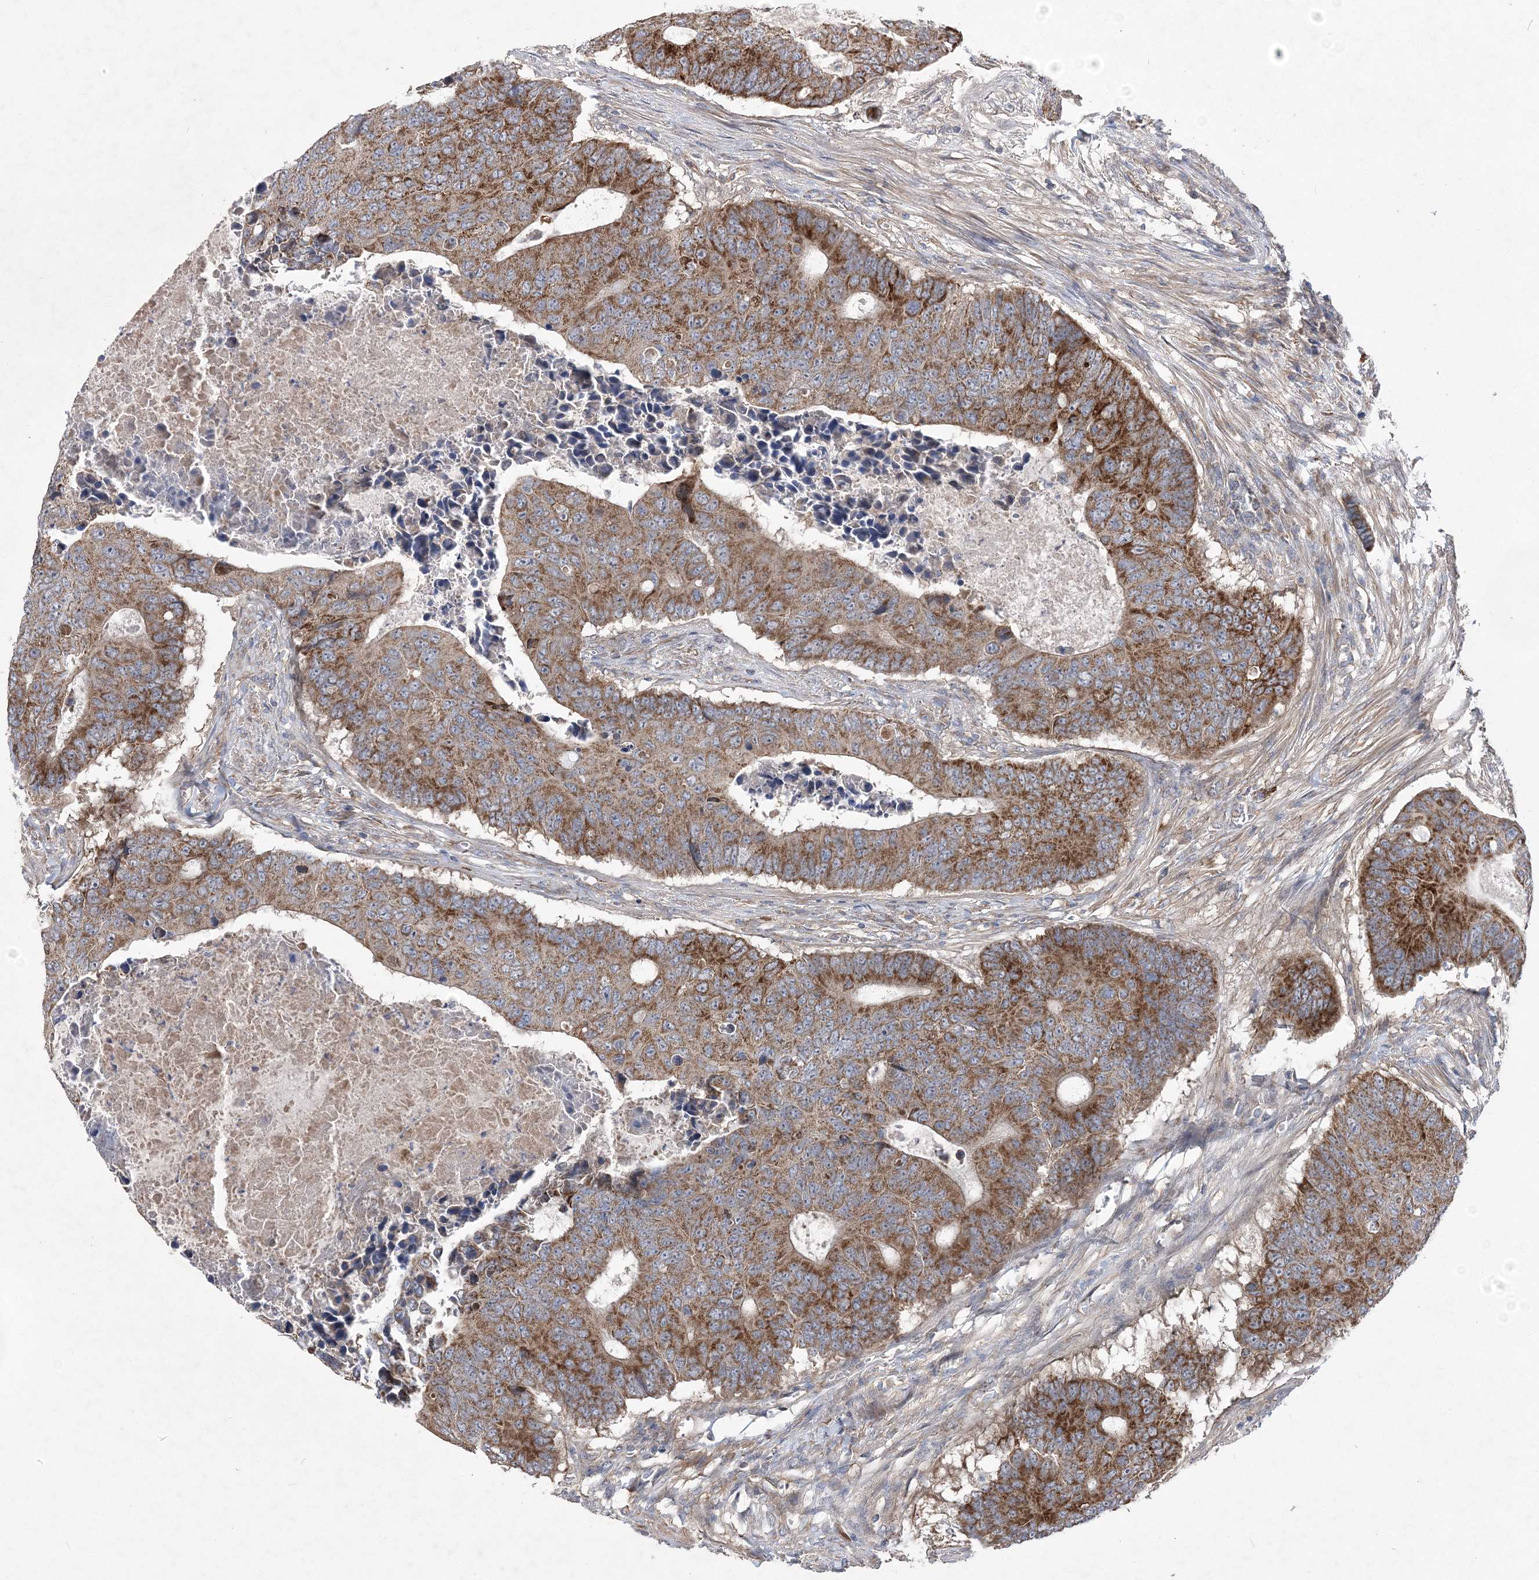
{"staining": {"intensity": "moderate", "quantity": ">75%", "location": "cytoplasmic/membranous"}, "tissue": "colorectal cancer", "cell_type": "Tumor cells", "image_type": "cancer", "snomed": [{"axis": "morphology", "description": "Adenocarcinoma, NOS"}, {"axis": "topography", "description": "Colon"}], "caption": "Immunohistochemical staining of human colorectal cancer (adenocarcinoma) displays medium levels of moderate cytoplasmic/membranous positivity in about >75% of tumor cells. The staining was performed using DAB, with brown indicating positive protein expression. Nuclei are stained blue with hematoxylin.", "gene": "MTRF1L", "patient": {"sex": "male", "age": 87}}